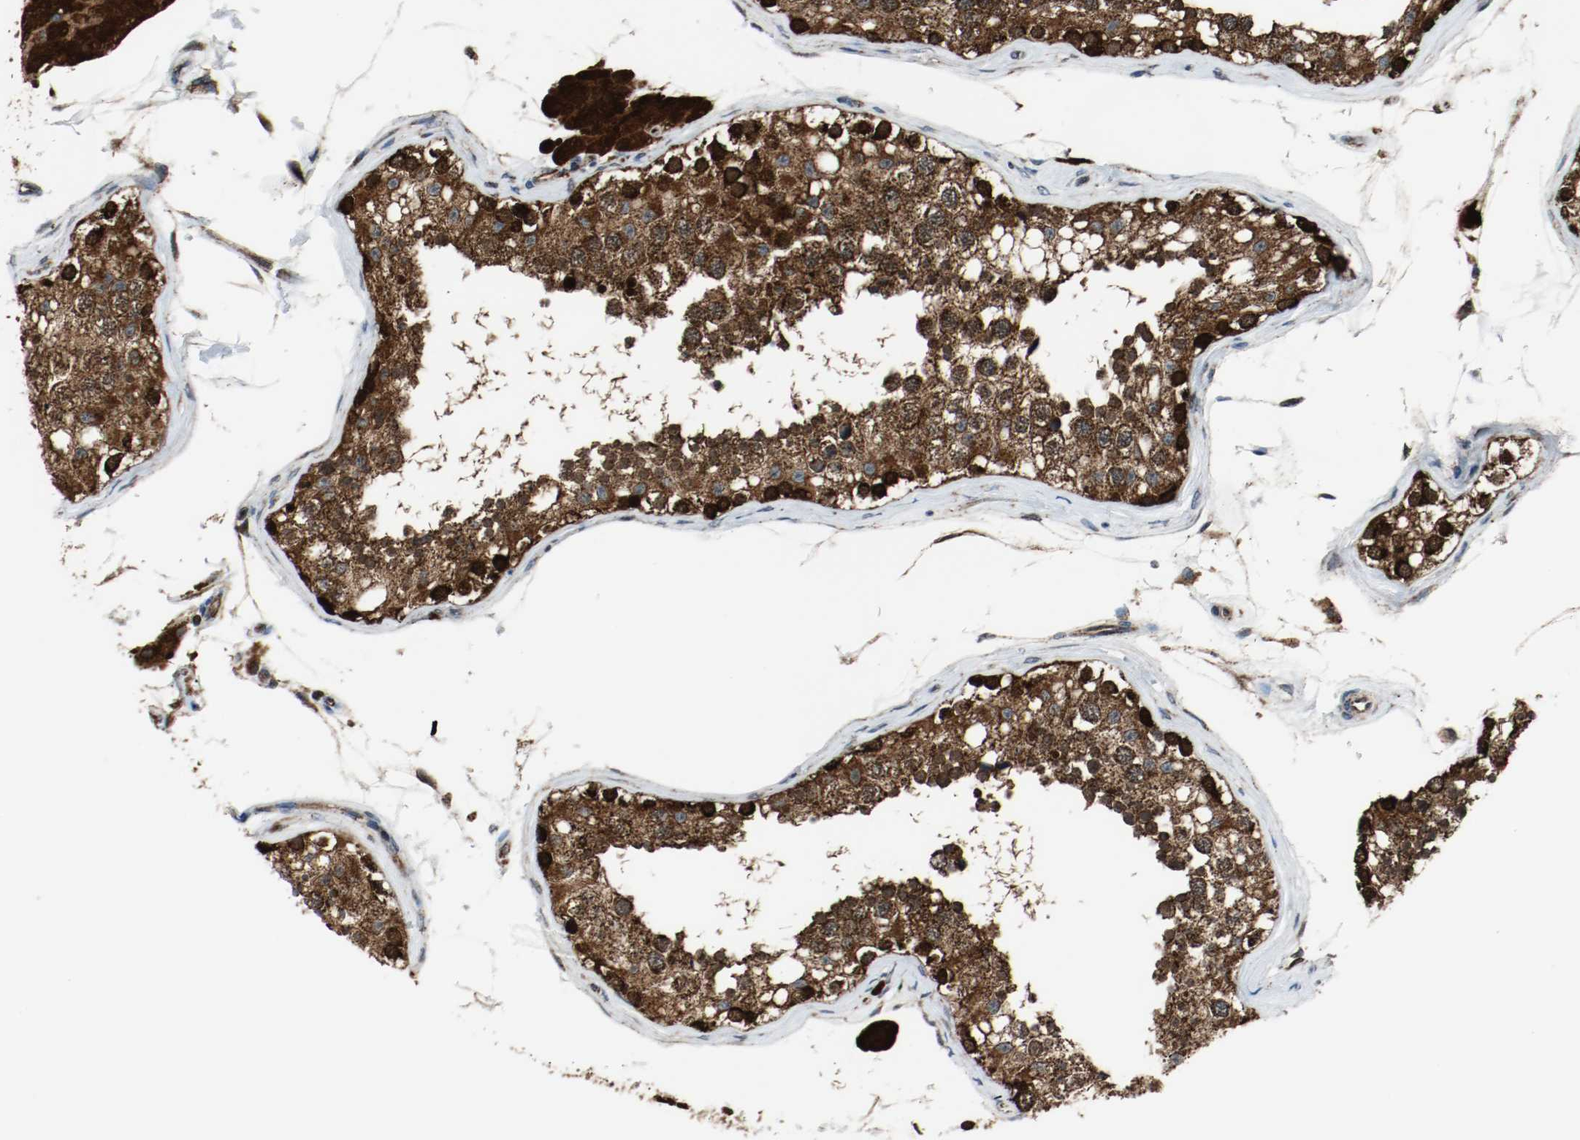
{"staining": {"intensity": "strong", "quantity": ">75%", "location": "cytoplasmic/membranous,nuclear"}, "tissue": "testis", "cell_type": "Cells in seminiferous ducts", "image_type": "normal", "snomed": [{"axis": "morphology", "description": "Normal tissue, NOS"}, {"axis": "topography", "description": "Testis"}], "caption": "Brown immunohistochemical staining in normal human testis reveals strong cytoplasmic/membranous,nuclear expression in approximately >75% of cells in seminiferous ducts. The staining is performed using DAB brown chromogen to label protein expression. The nuclei are counter-stained blue using hematoxylin.", "gene": "TXNRD1", "patient": {"sex": "male", "age": 68}}